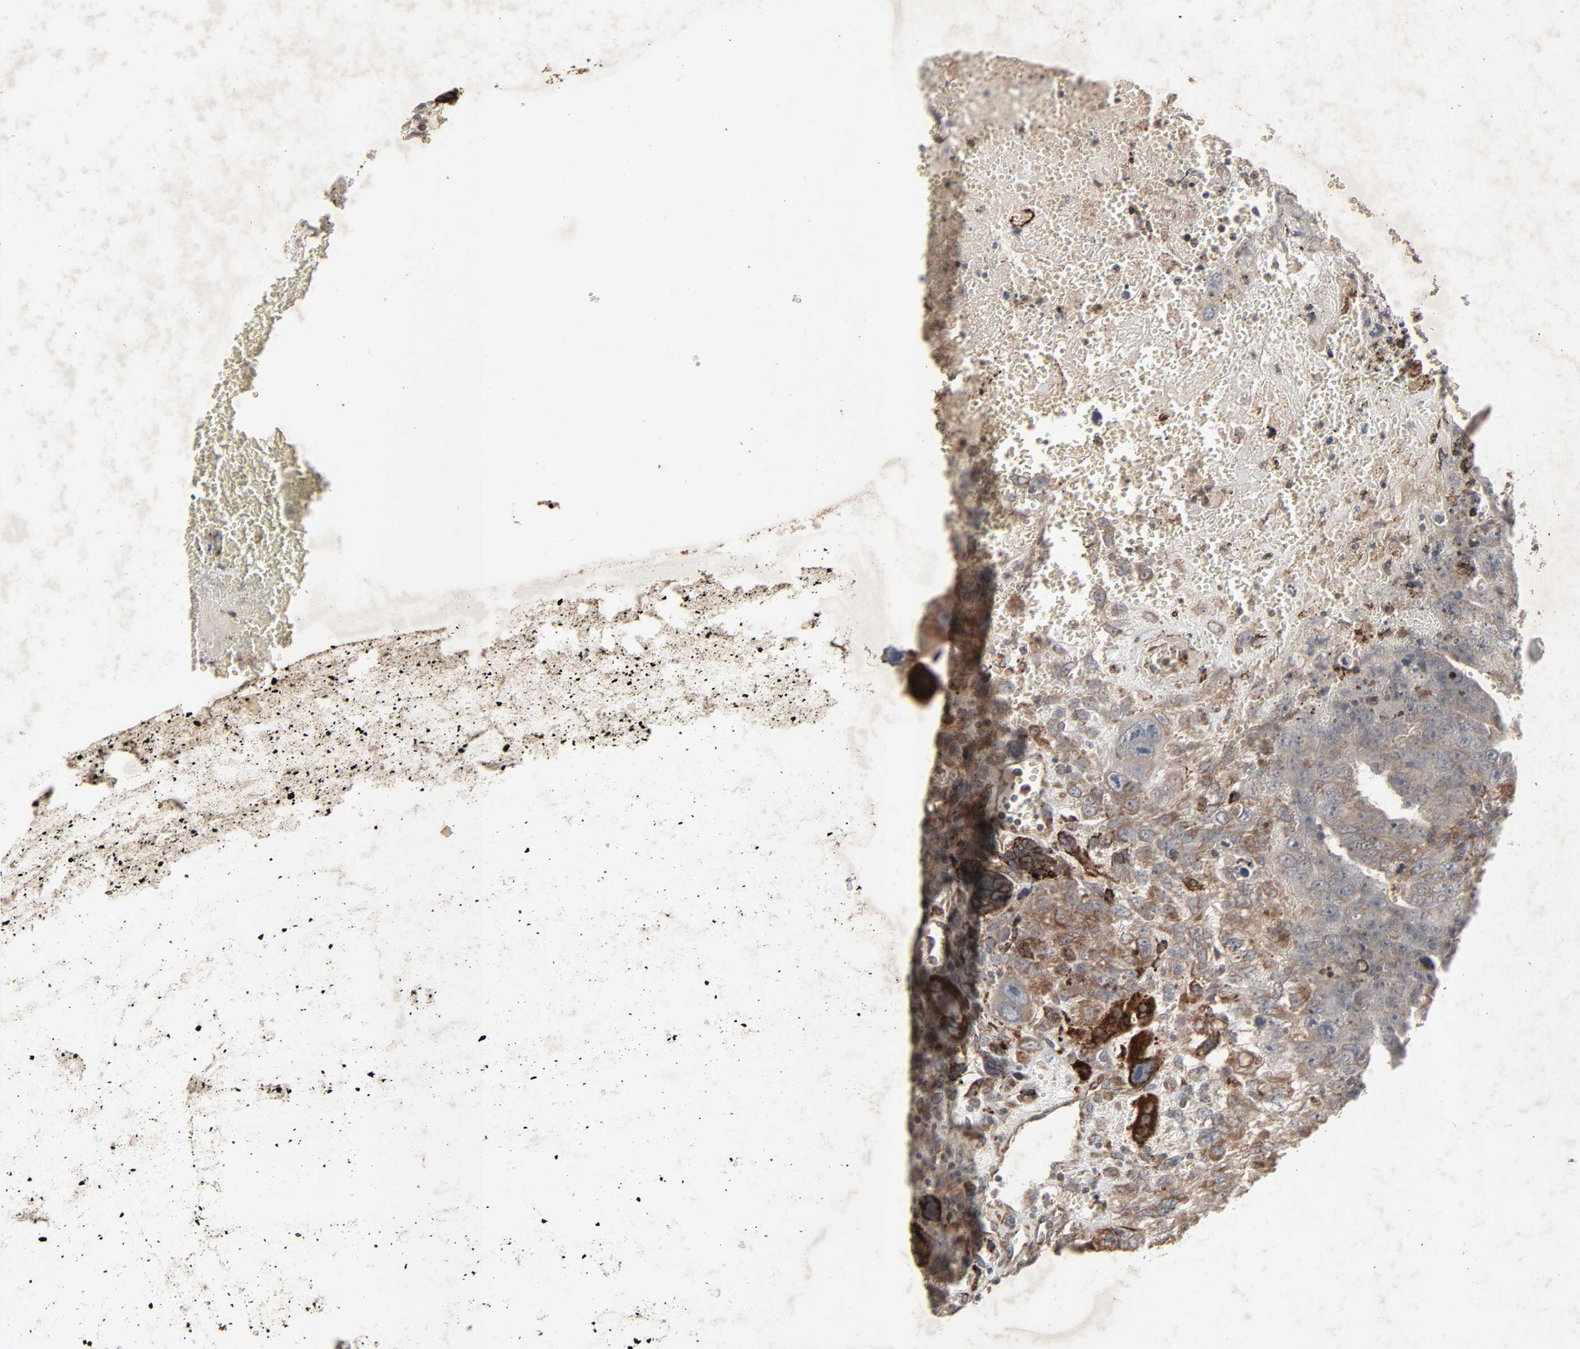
{"staining": {"intensity": "weak", "quantity": ">75%", "location": "cytoplasmic/membranous"}, "tissue": "testis cancer", "cell_type": "Tumor cells", "image_type": "cancer", "snomed": [{"axis": "morphology", "description": "Carcinoma, Embryonal, NOS"}, {"axis": "topography", "description": "Testis"}], "caption": "Tumor cells exhibit low levels of weak cytoplasmic/membranous expression in approximately >75% of cells in human embryonal carcinoma (testis).", "gene": "ADCY4", "patient": {"sex": "male", "age": 28}}